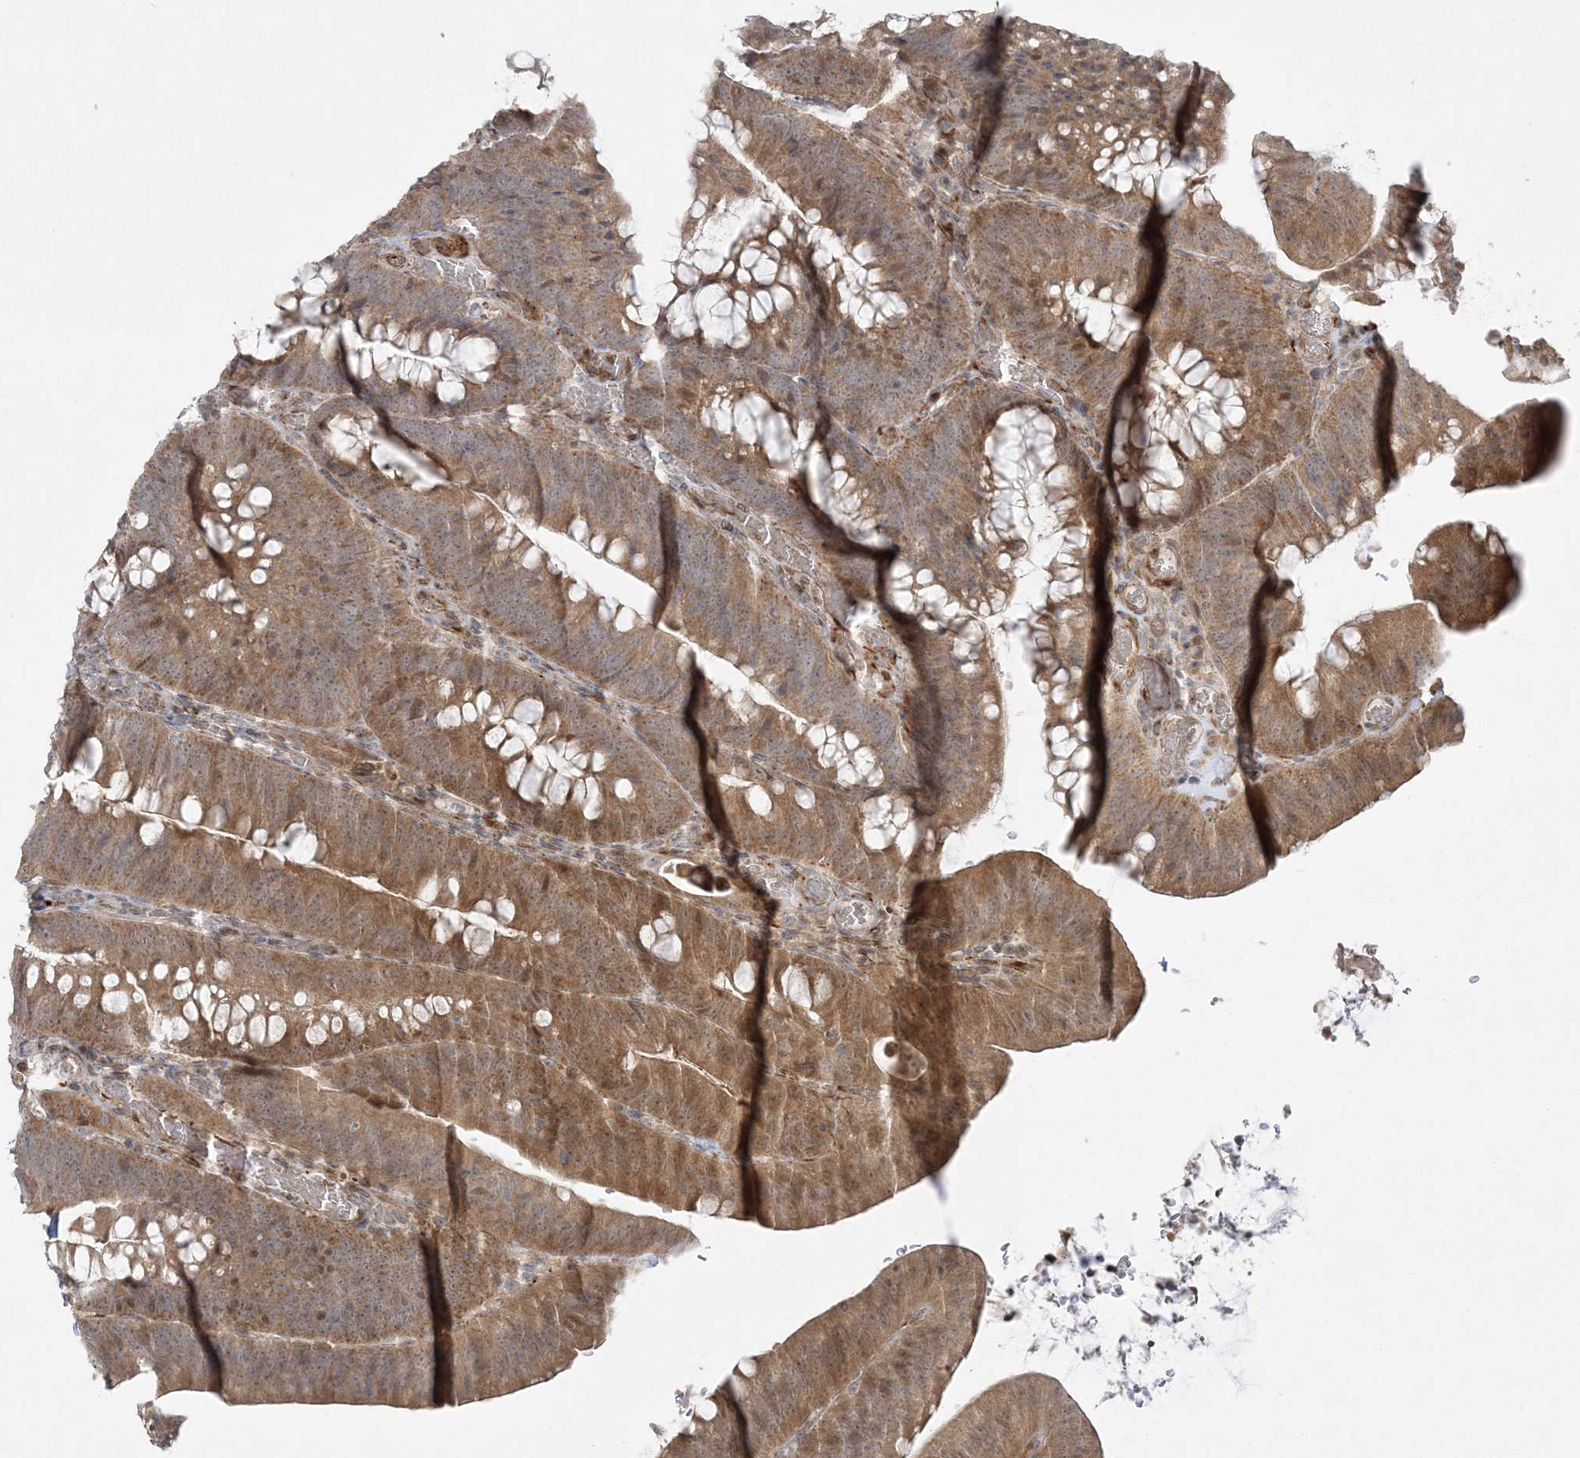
{"staining": {"intensity": "moderate", "quantity": ">75%", "location": "cytoplasmic/membranous,nuclear"}, "tissue": "colorectal cancer", "cell_type": "Tumor cells", "image_type": "cancer", "snomed": [{"axis": "morphology", "description": "Normal tissue, NOS"}, {"axis": "topography", "description": "Colon"}], "caption": "This is an image of immunohistochemistry staining of colorectal cancer, which shows moderate expression in the cytoplasmic/membranous and nuclear of tumor cells.", "gene": "INPP1", "patient": {"sex": "female", "age": 82}}